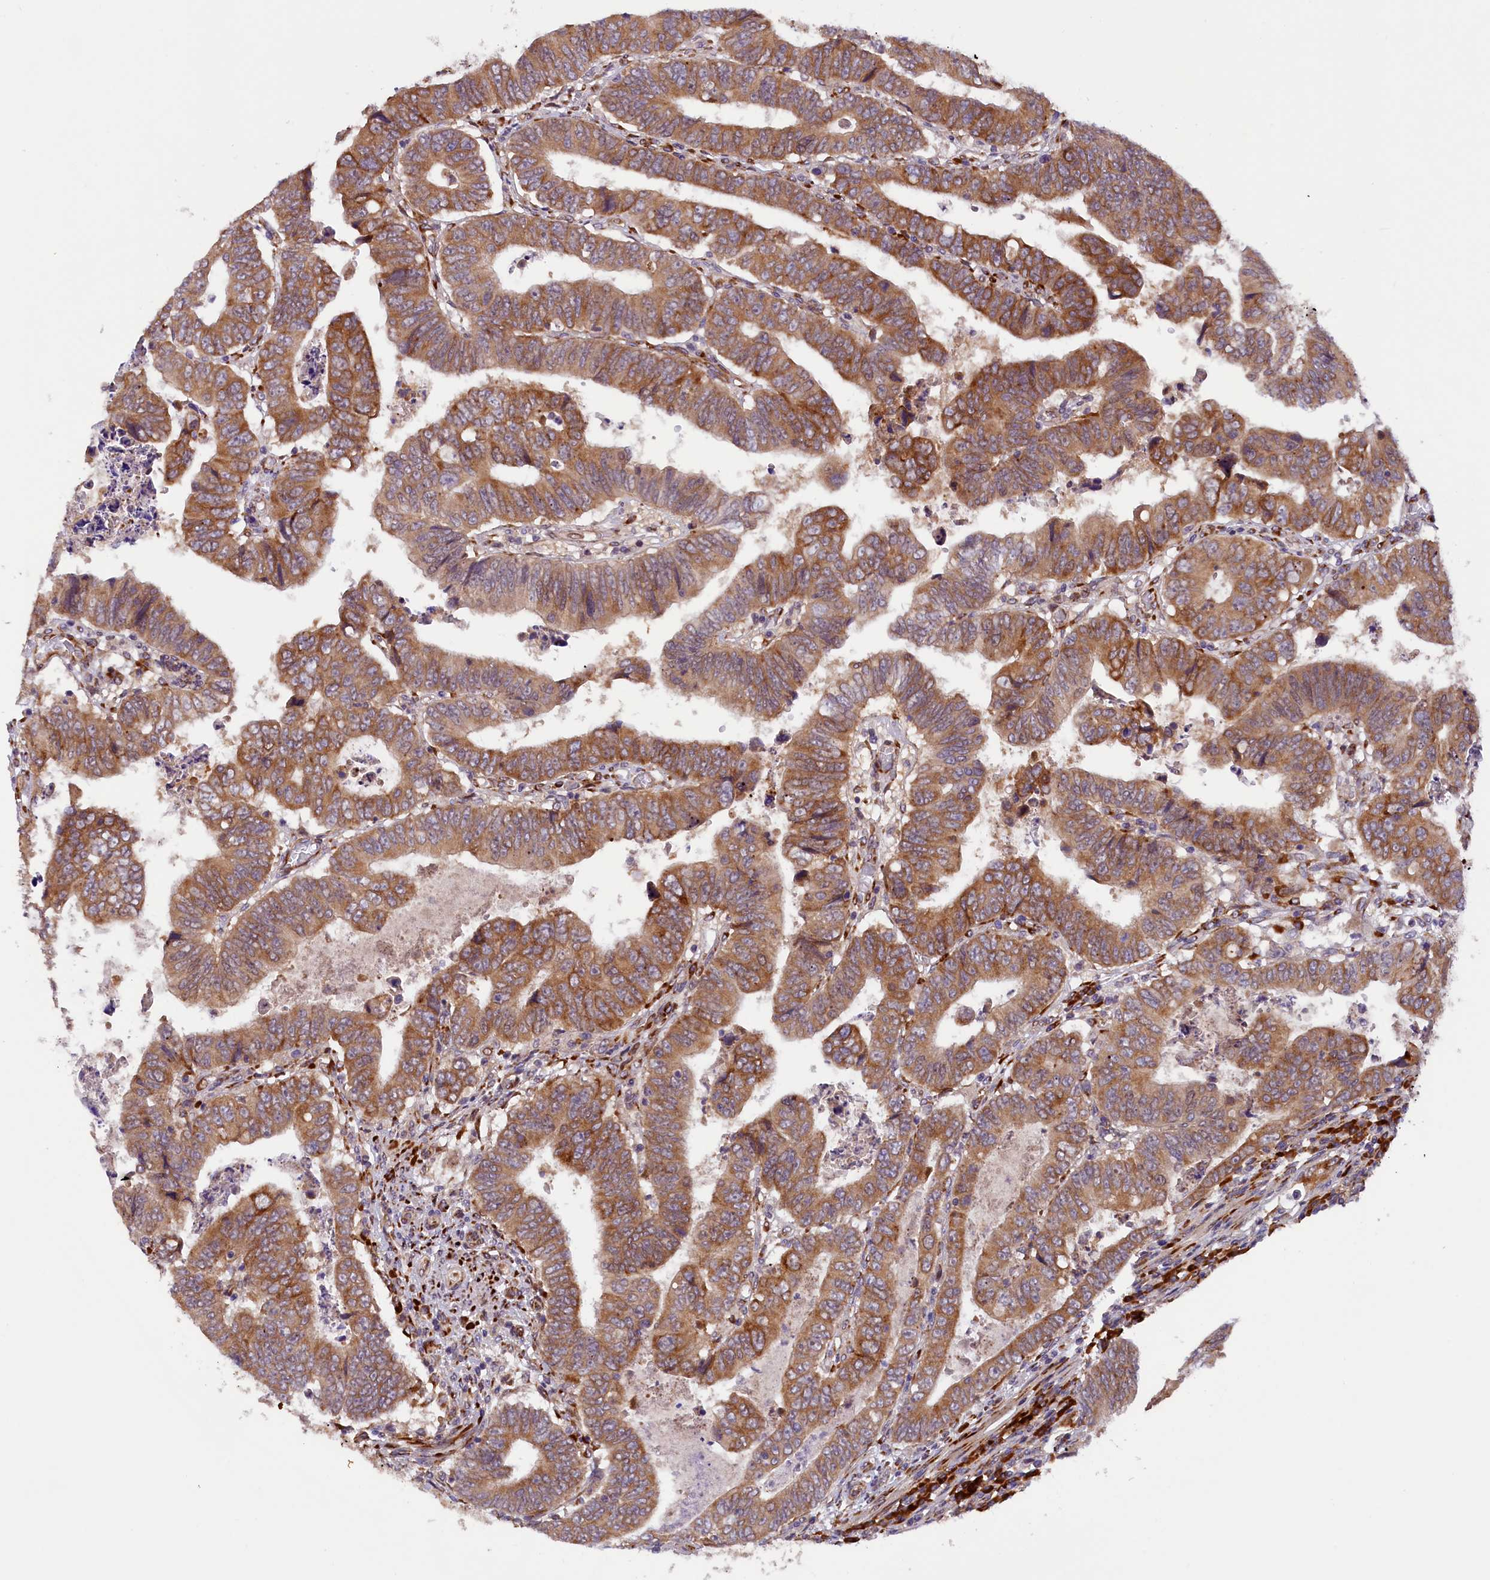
{"staining": {"intensity": "moderate", "quantity": ">75%", "location": "cytoplasmic/membranous"}, "tissue": "colorectal cancer", "cell_type": "Tumor cells", "image_type": "cancer", "snomed": [{"axis": "morphology", "description": "Normal tissue, NOS"}, {"axis": "morphology", "description": "Adenocarcinoma, NOS"}, {"axis": "topography", "description": "Rectum"}], "caption": "Immunohistochemical staining of colorectal cancer (adenocarcinoma) displays medium levels of moderate cytoplasmic/membranous protein expression in about >75% of tumor cells. (IHC, brightfield microscopy, high magnification).", "gene": "SSC5D", "patient": {"sex": "female", "age": 65}}